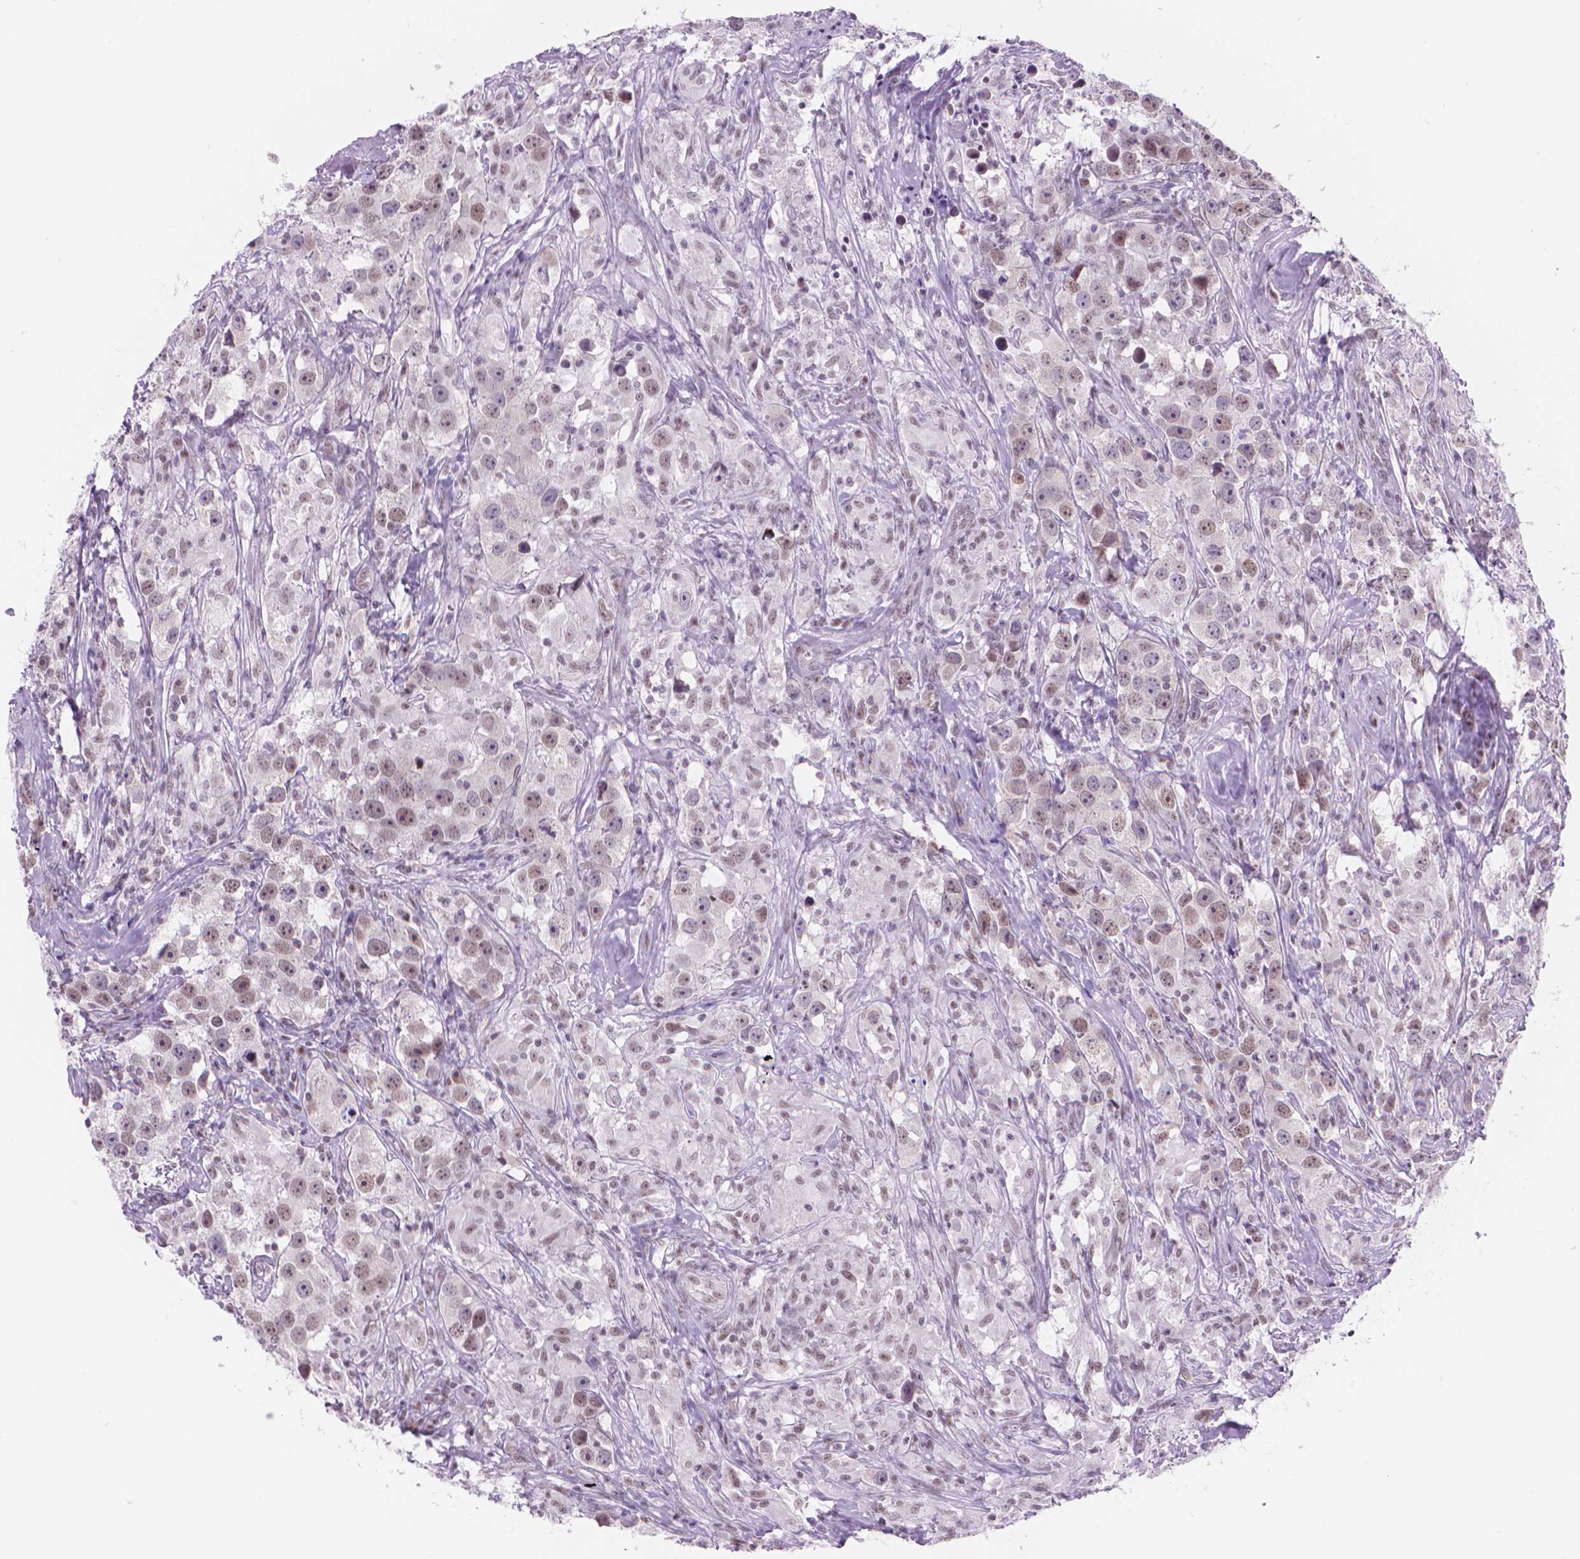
{"staining": {"intensity": "weak", "quantity": "25%-75%", "location": "nuclear"}, "tissue": "testis cancer", "cell_type": "Tumor cells", "image_type": "cancer", "snomed": [{"axis": "morphology", "description": "Seminoma, NOS"}, {"axis": "topography", "description": "Testis"}], "caption": "This photomicrograph reveals seminoma (testis) stained with IHC to label a protein in brown. The nuclear of tumor cells show weak positivity for the protein. Nuclei are counter-stained blue.", "gene": "POLR3D", "patient": {"sex": "male", "age": 49}}